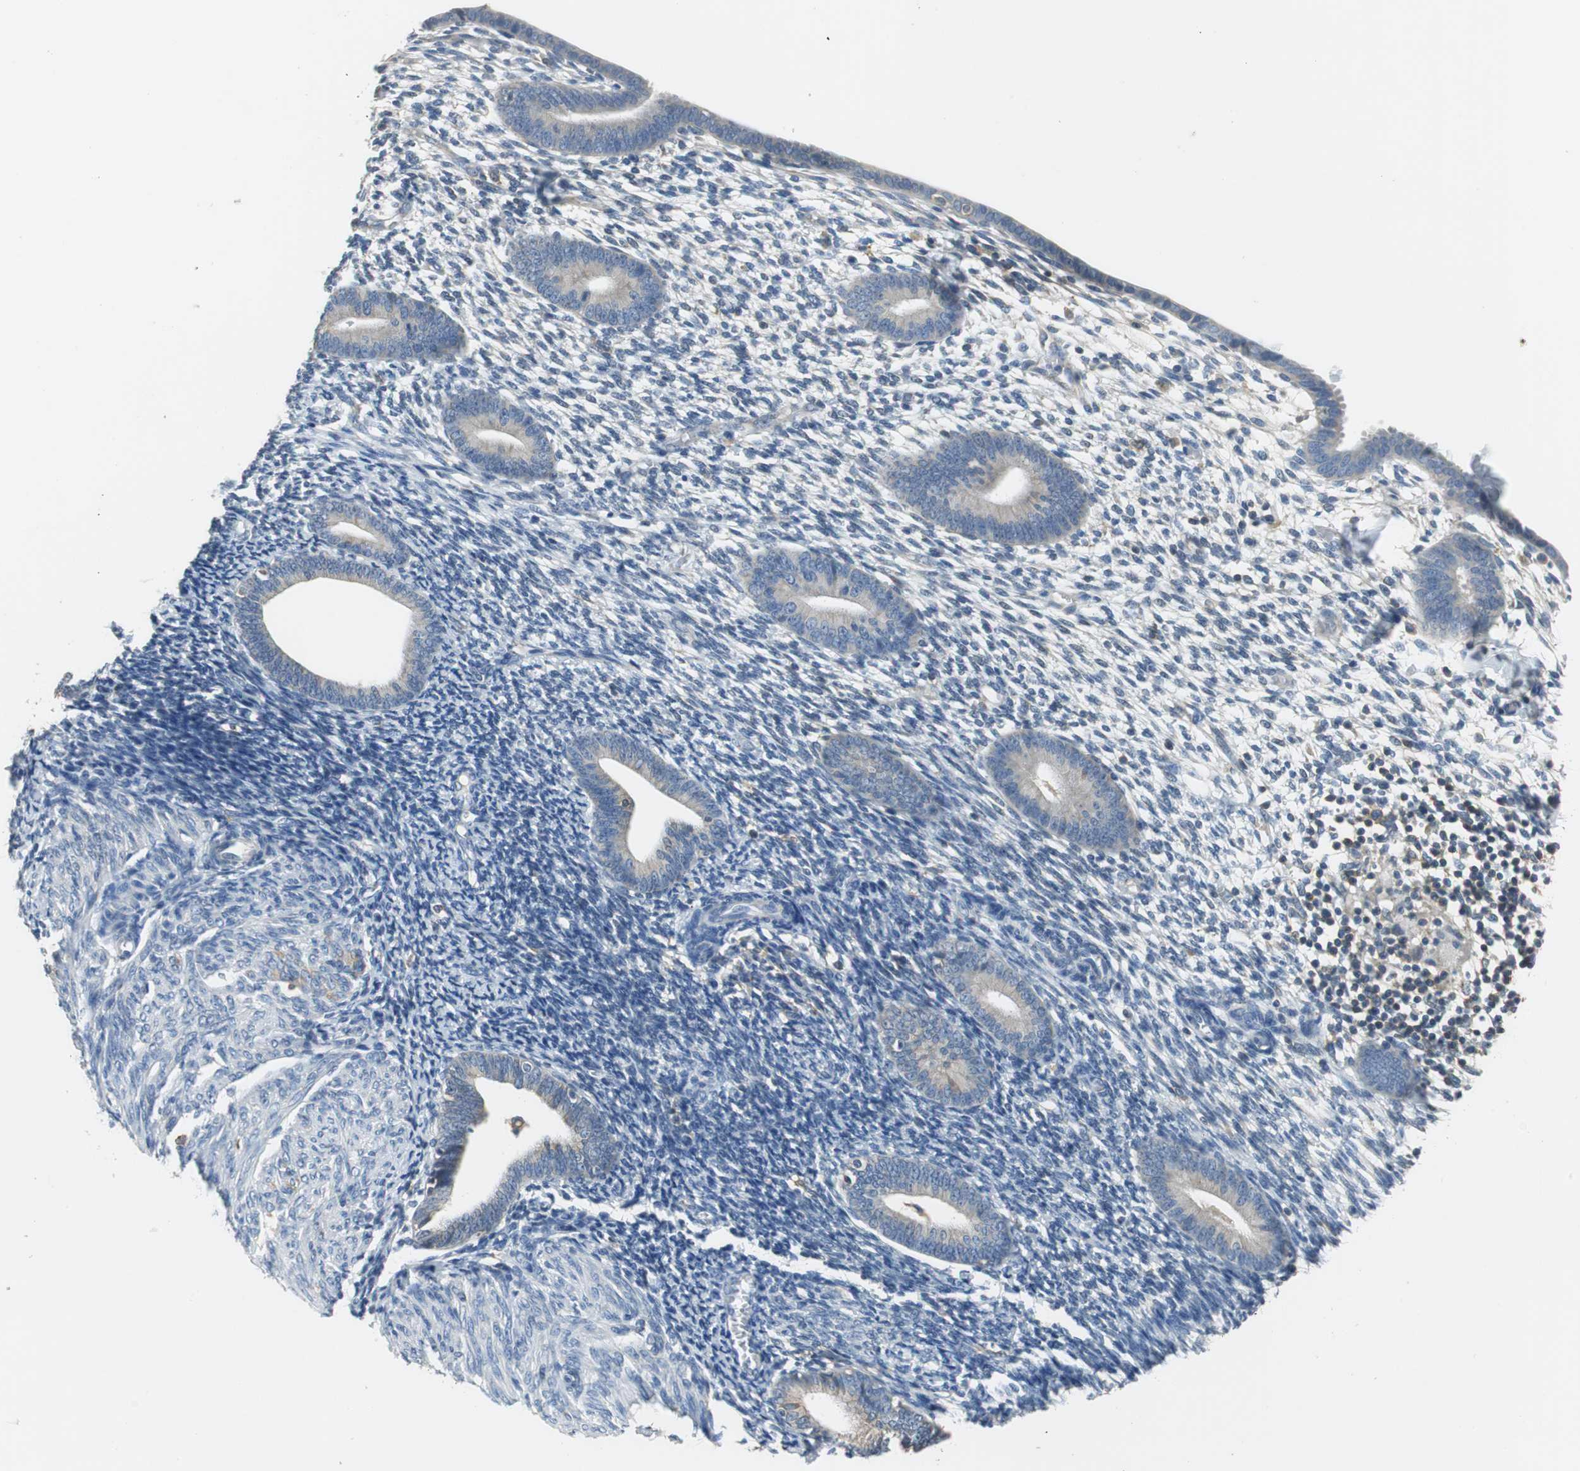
{"staining": {"intensity": "negative", "quantity": "none", "location": "none"}, "tissue": "endometrium", "cell_type": "Cells in endometrial stroma", "image_type": "normal", "snomed": [{"axis": "morphology", "description": "Normal tissue, NOS"}, {"axis": "topography", "description": "Endometrium"}], "caption": "IHC of normal endometrium demonstrates no positivity in cells in endometrial stroma.", "gene": "CPA3", "patient": {"sex": "female", "age": 57}}